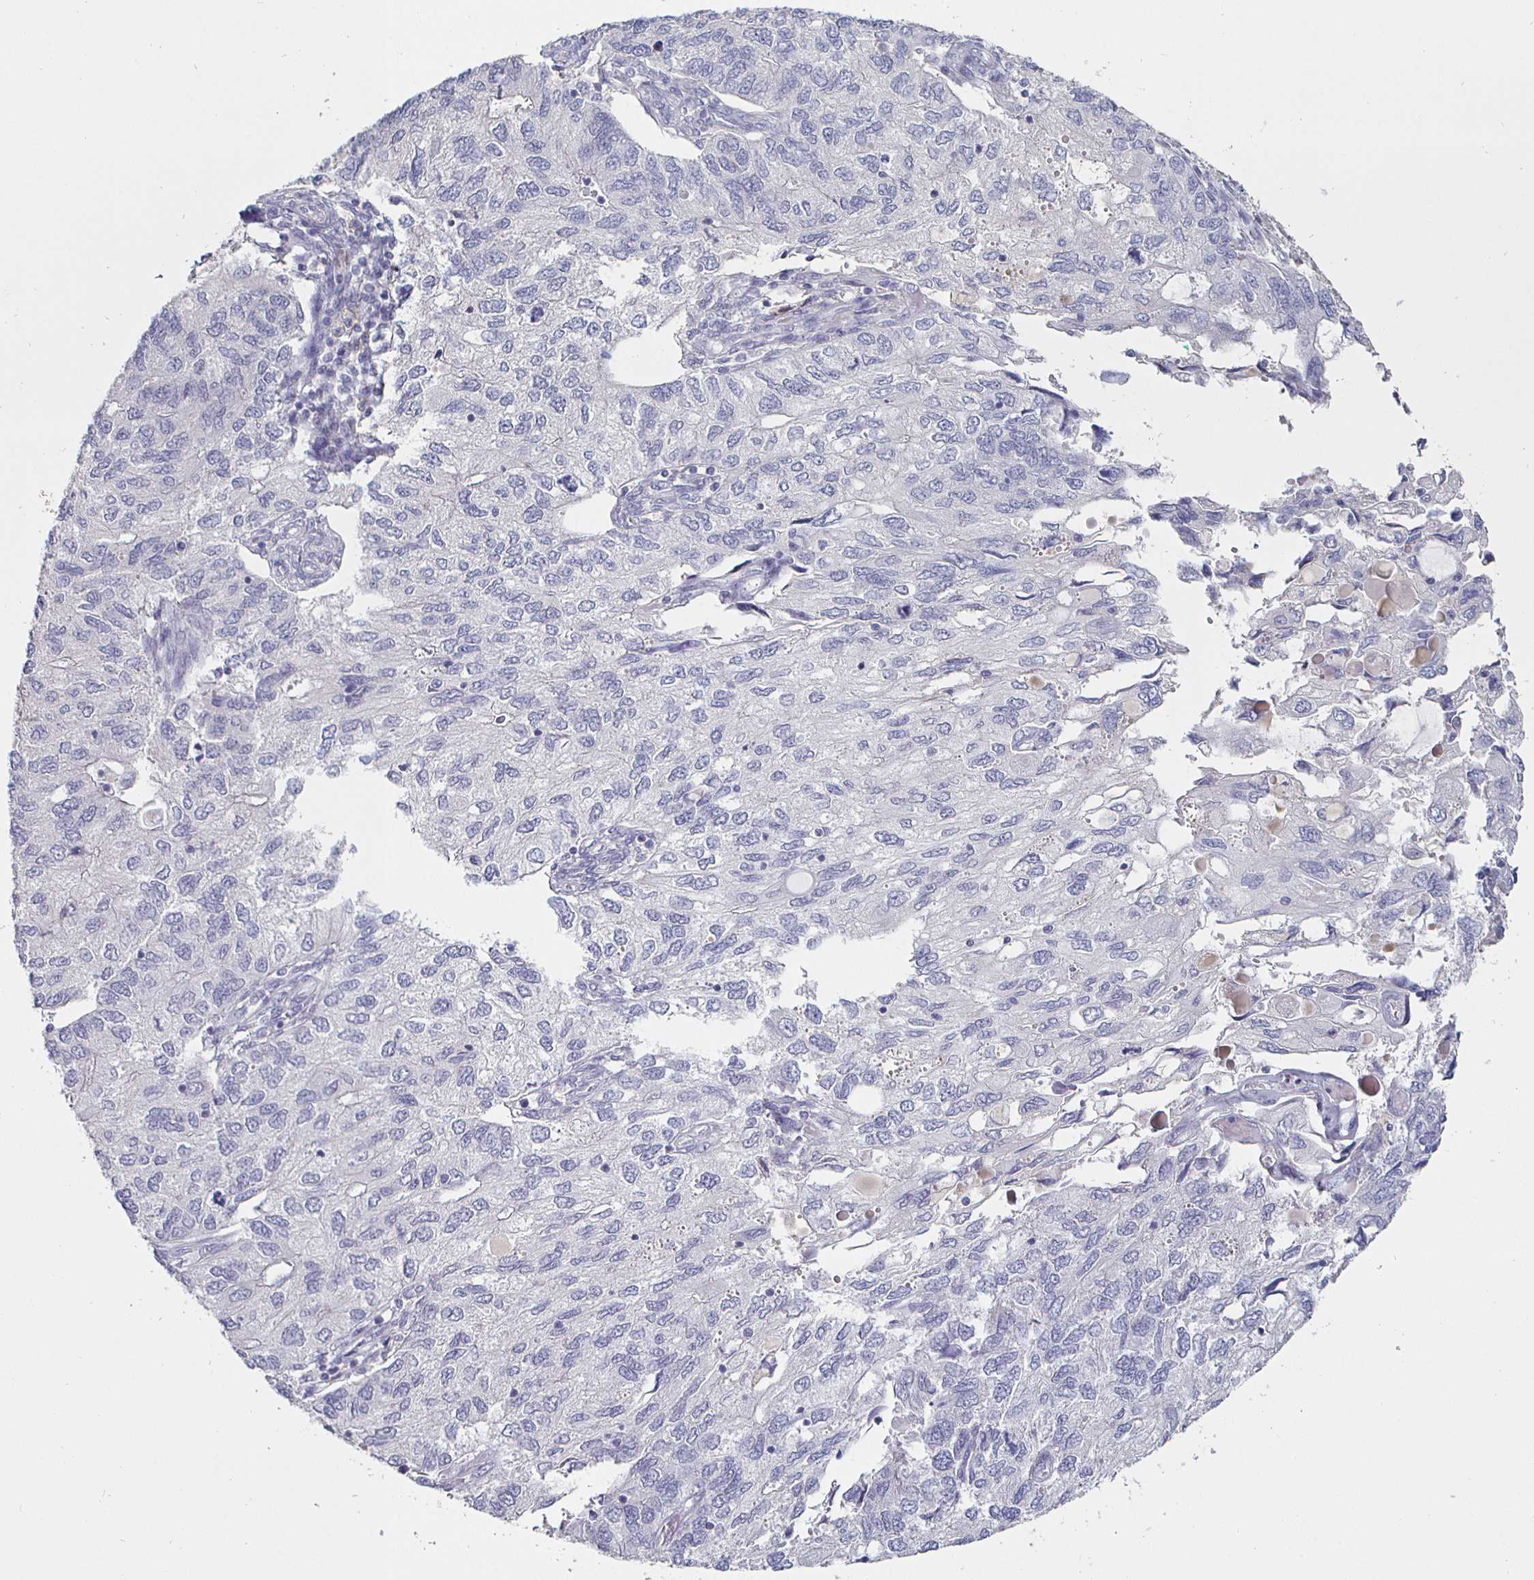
{"staining": {"intensity": "negative", "quantity": "none", "location": "none"}, "tissue": "endometrial cancer", "cell_type": "Tumor cells", "image_type": "cancer", "snomed": [{"axis": "morphology", "description": "Carcinoma, NOS"}, {"axis": "topography", "description": "Uterus"}], "caption": "Tumor cells show no significant expression in endometrial carcinoma. (DAB immunohistochemistry (IHC), high magnification).", "gene": "ENPP1", "patient": {"sex": "female", "age": 76}}